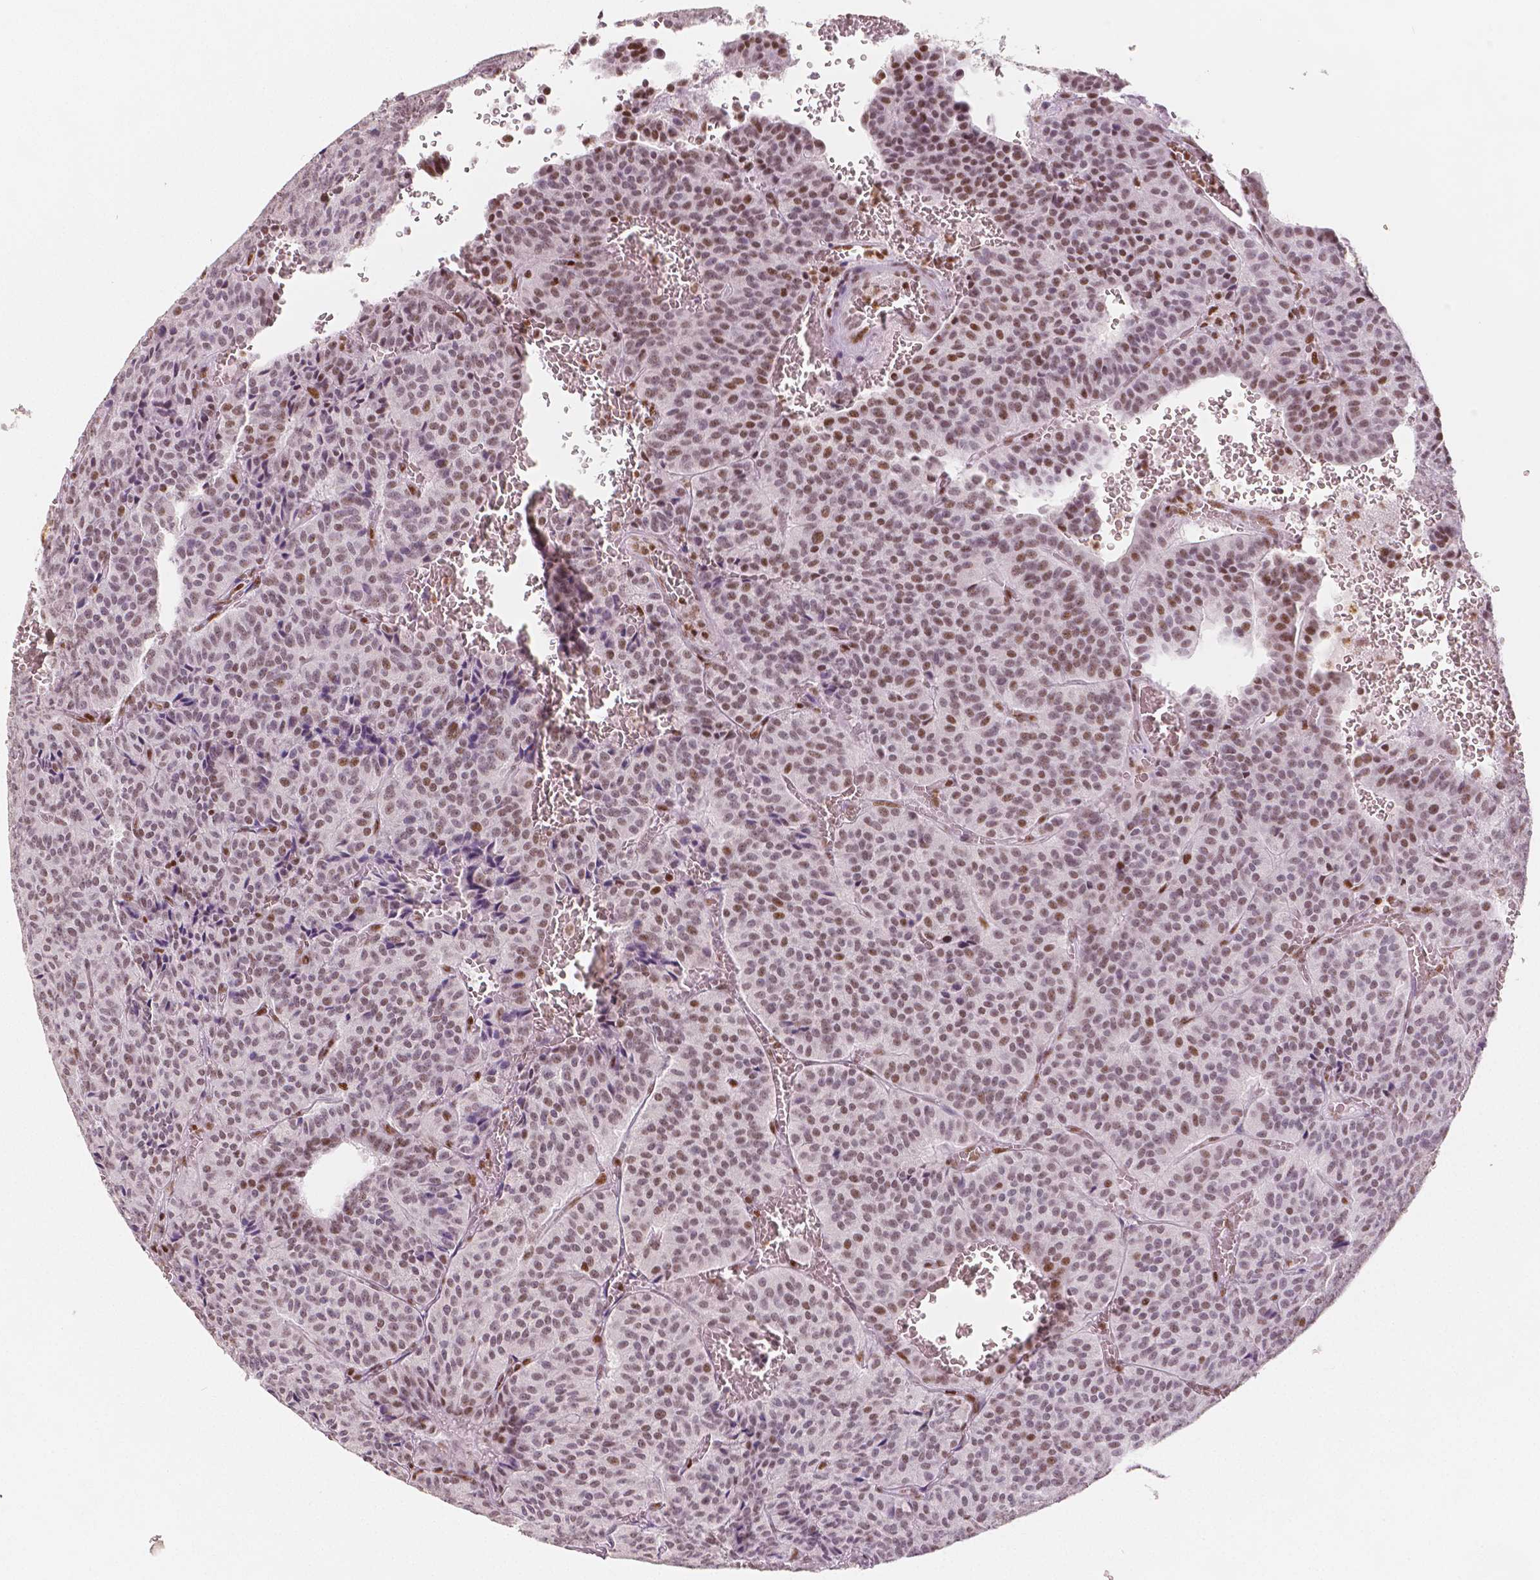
{"staining": {"intensity": "moderate", "quantity": "25%-75%", "location": "nuclear"}, "tissue": "carcinoid", "cell_type": "Tumor cells", "image_type": "cancer", "snomed": [{"axis": "morphology", "description": "Carcinoid, malignant, NOS"}, {"axis": "topography", "description": "Lung"}], "caption": "Carcinoid stained with a protein marker displays moderate staining in tumor cells.", "gene": "HDAC1", "patient": {"sex": "male", "age": 70}}